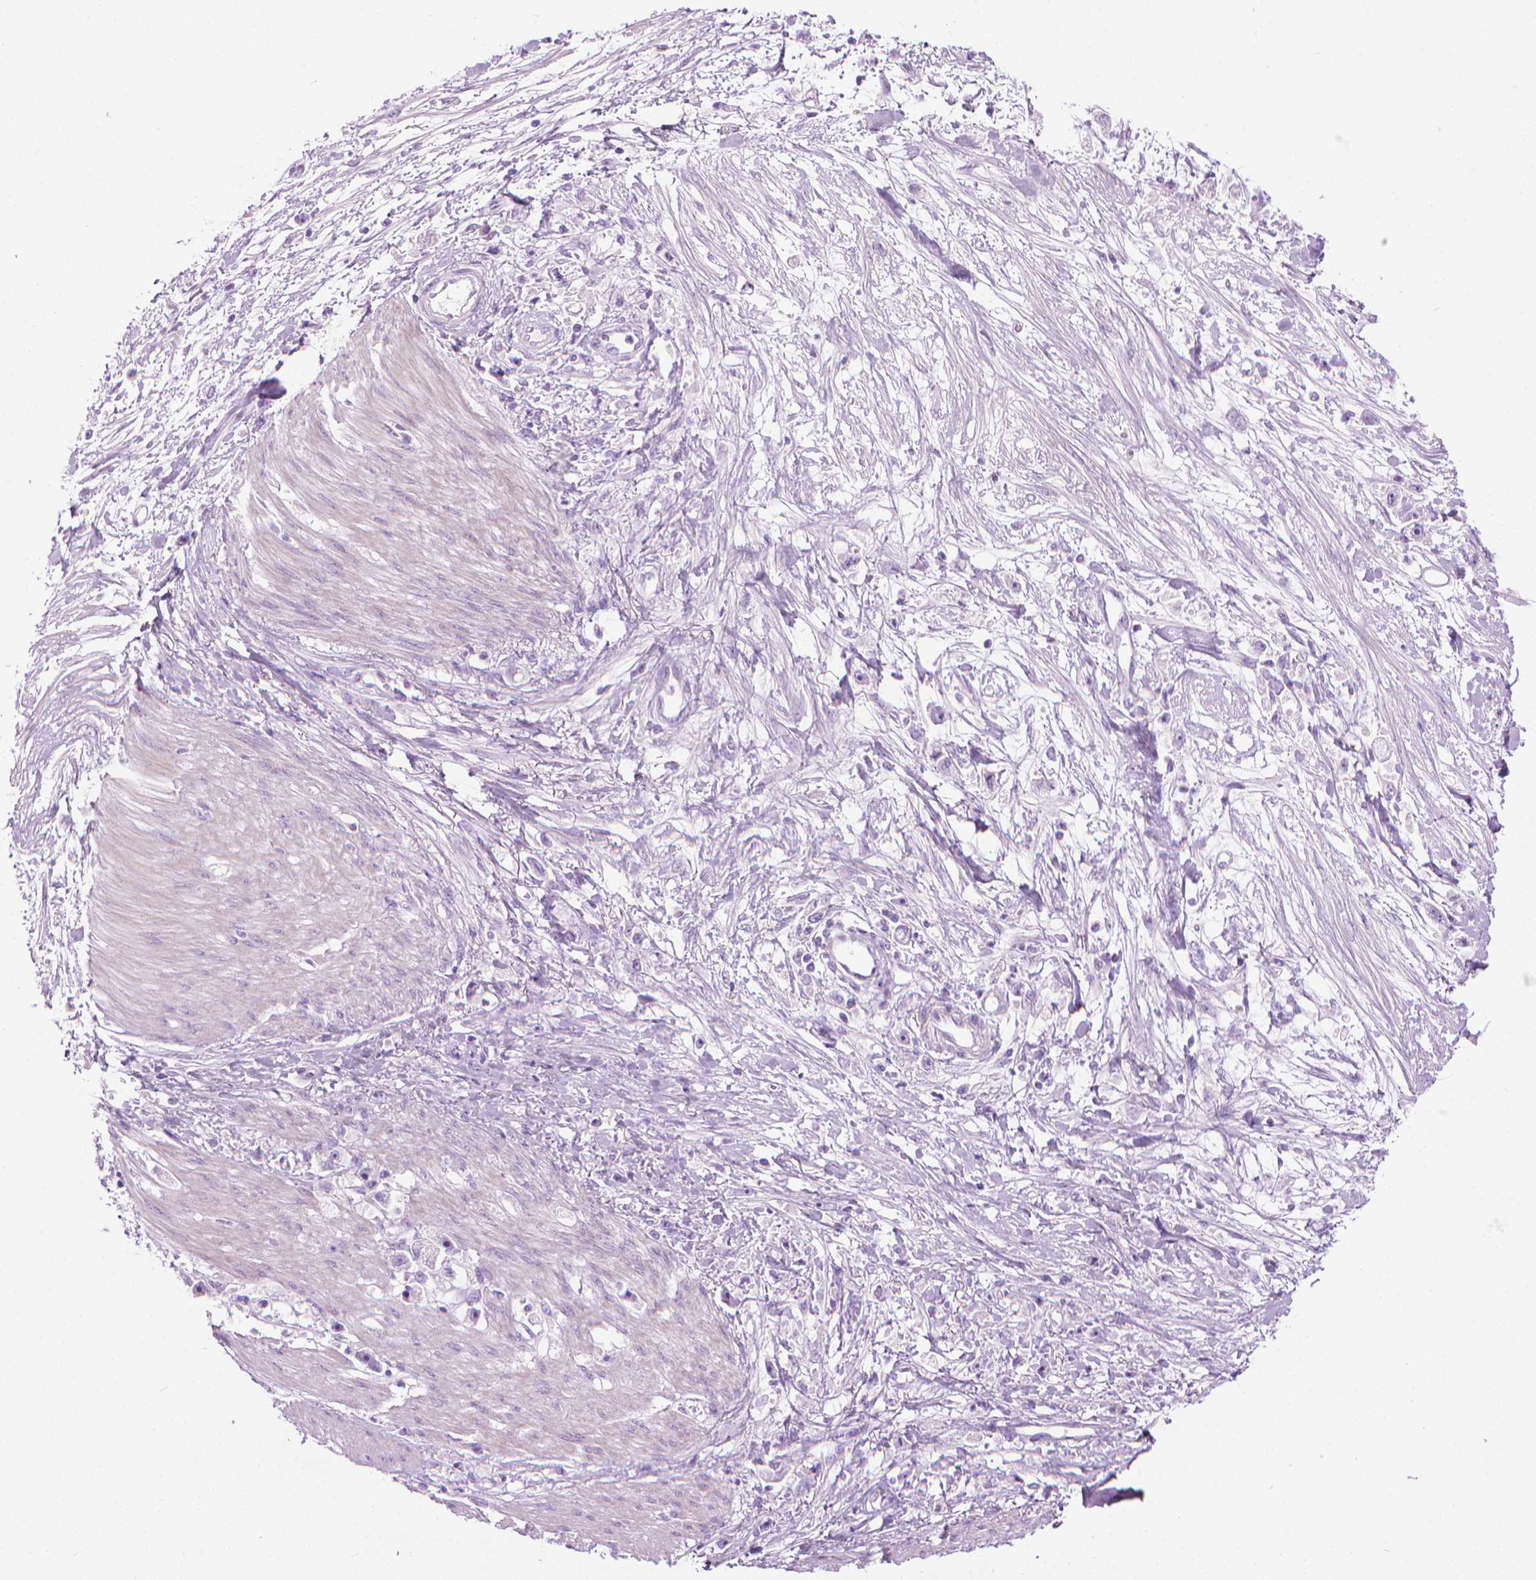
{"staining": {"intensity": "negative", "quantity": "none", "location": "none"}, "tissue": "stomach cancer", "cell_type": "Tumor cells", "image_type": "cancer", "snomed": [{"axis": "morphology", "description": "Adenocarcinoma, NOS"}, {"axis": "topography", "description": "Stomach"}], "caption": "This image is of stomach adenocarcinoma stained with immunohistochemistry (IHC) to label a protein in brown with the nuclei are counter-stained blue. There is no staining in tumor cells.", "gene": "DNAI7", "patient": {"sex": "female", "age": 59}}